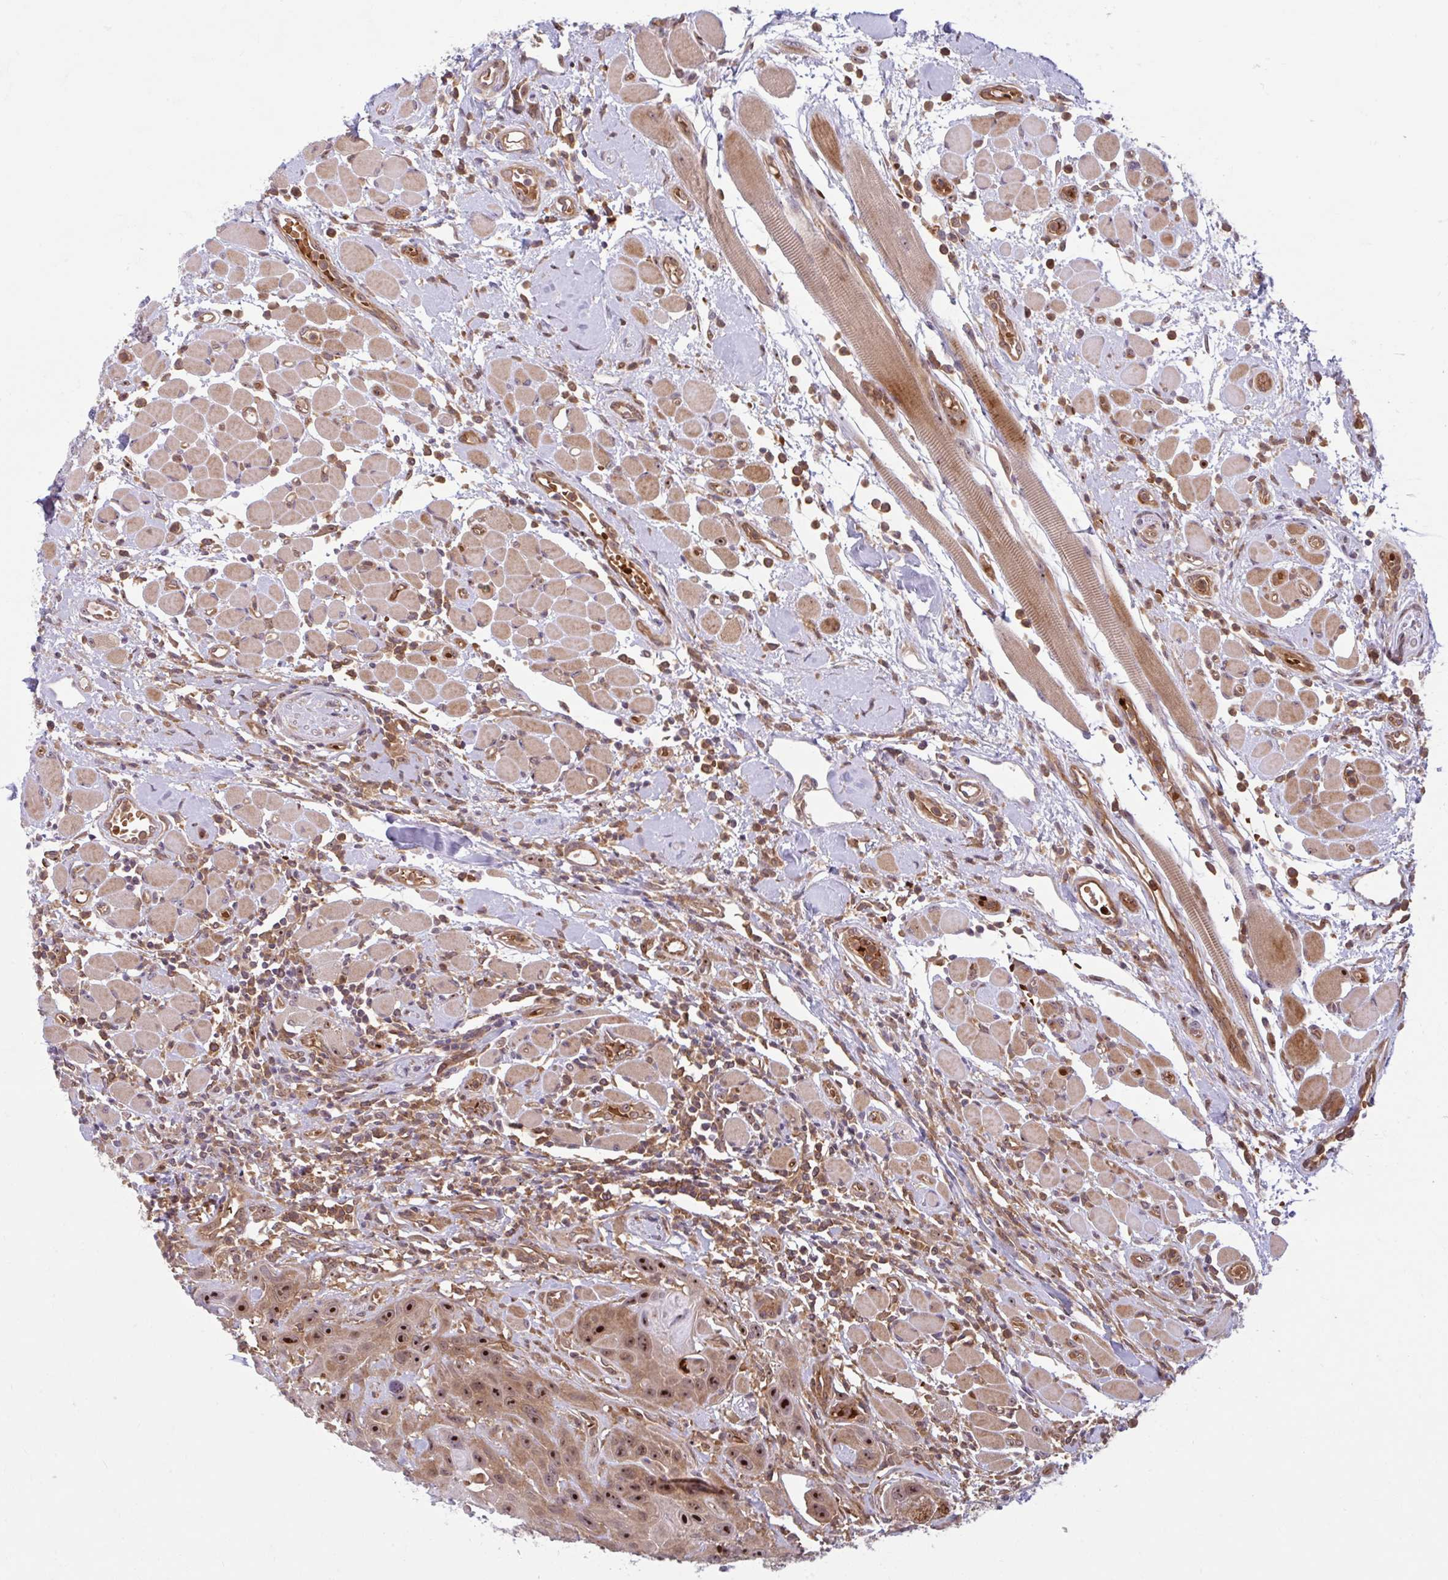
{"staining": {"intensity": "strong", "quantity": ">75%", "location": "nuclear"}, "tissue": "head and neck cancer", "cell_type": "Tumor cells", "image_type": "cancer", "snomed": [{"axis": "morphology", "description": "Squamous cell carcinoma, NOS"}, {"axis": "topography", "description": "Head-Neck"}], "caption": "Approximately >75% of tumor cells in human head and neck cancer (squamous cell carcinoma) exhibit strong nuclear protein positivity as visualized by brown immunohistochemical staining.", "gene": "HMBS", "patient": {"sex": "female", "age": 59}}